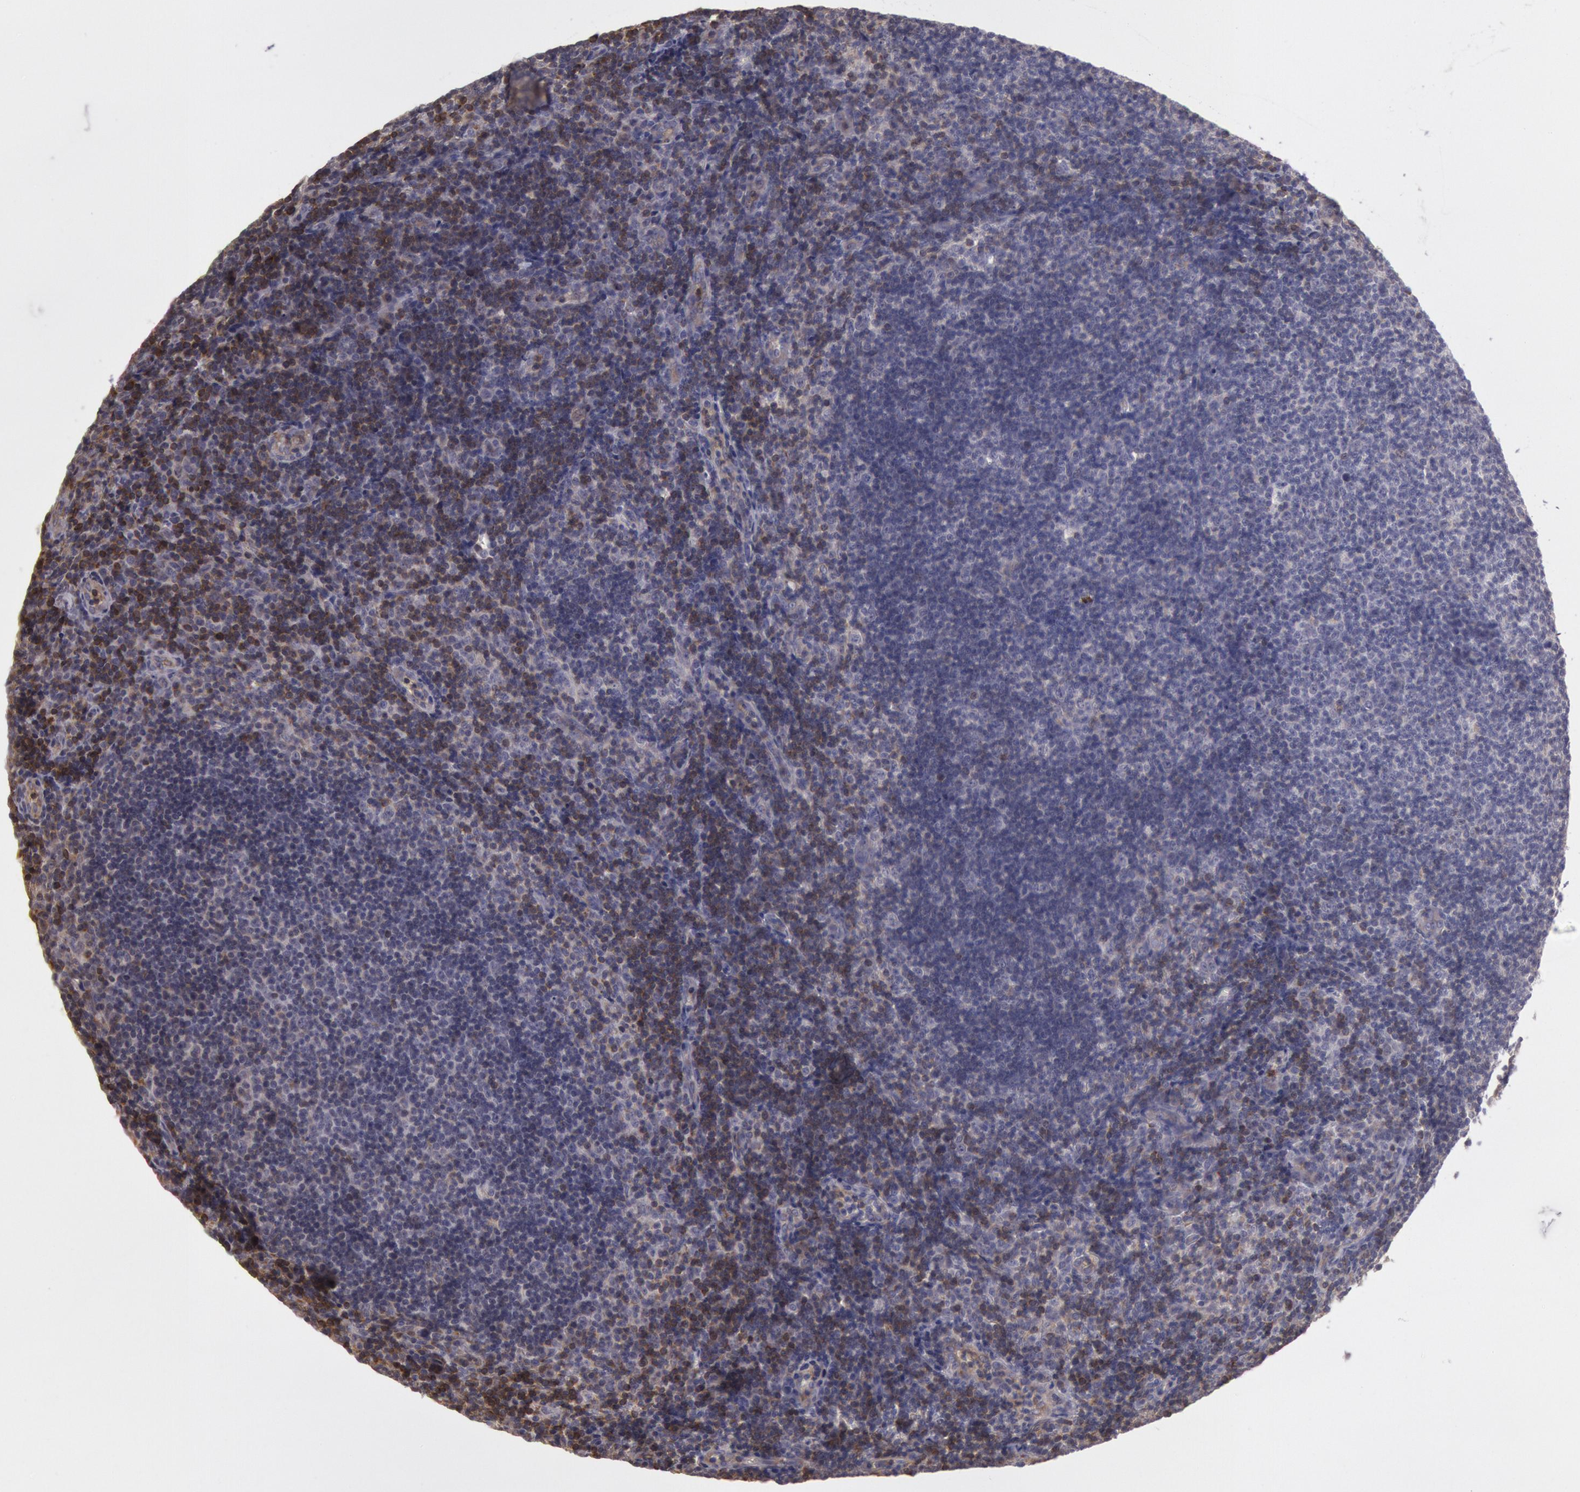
{"staining": {"intensity": "negative", "quantity": "none", "location": "none"}, "tissue": "lymphoma", "cell_type": "Tumor cells", "image_type": "cancer", "snomed": [{"axis": "morphology", "description": "Malignant lymphoma, non-Hodgkin's type, Low grade"}, {"axis": "topography", "description": "Lymph node"}], "caption": "DAB immunohistochemical staining of human malignant lymphoma, non-Hodgkin's type (low-grade) shows no significant staining in tumor cells.", "gene": "NMT2", "patient": {"sex": "male", "age": 49}}